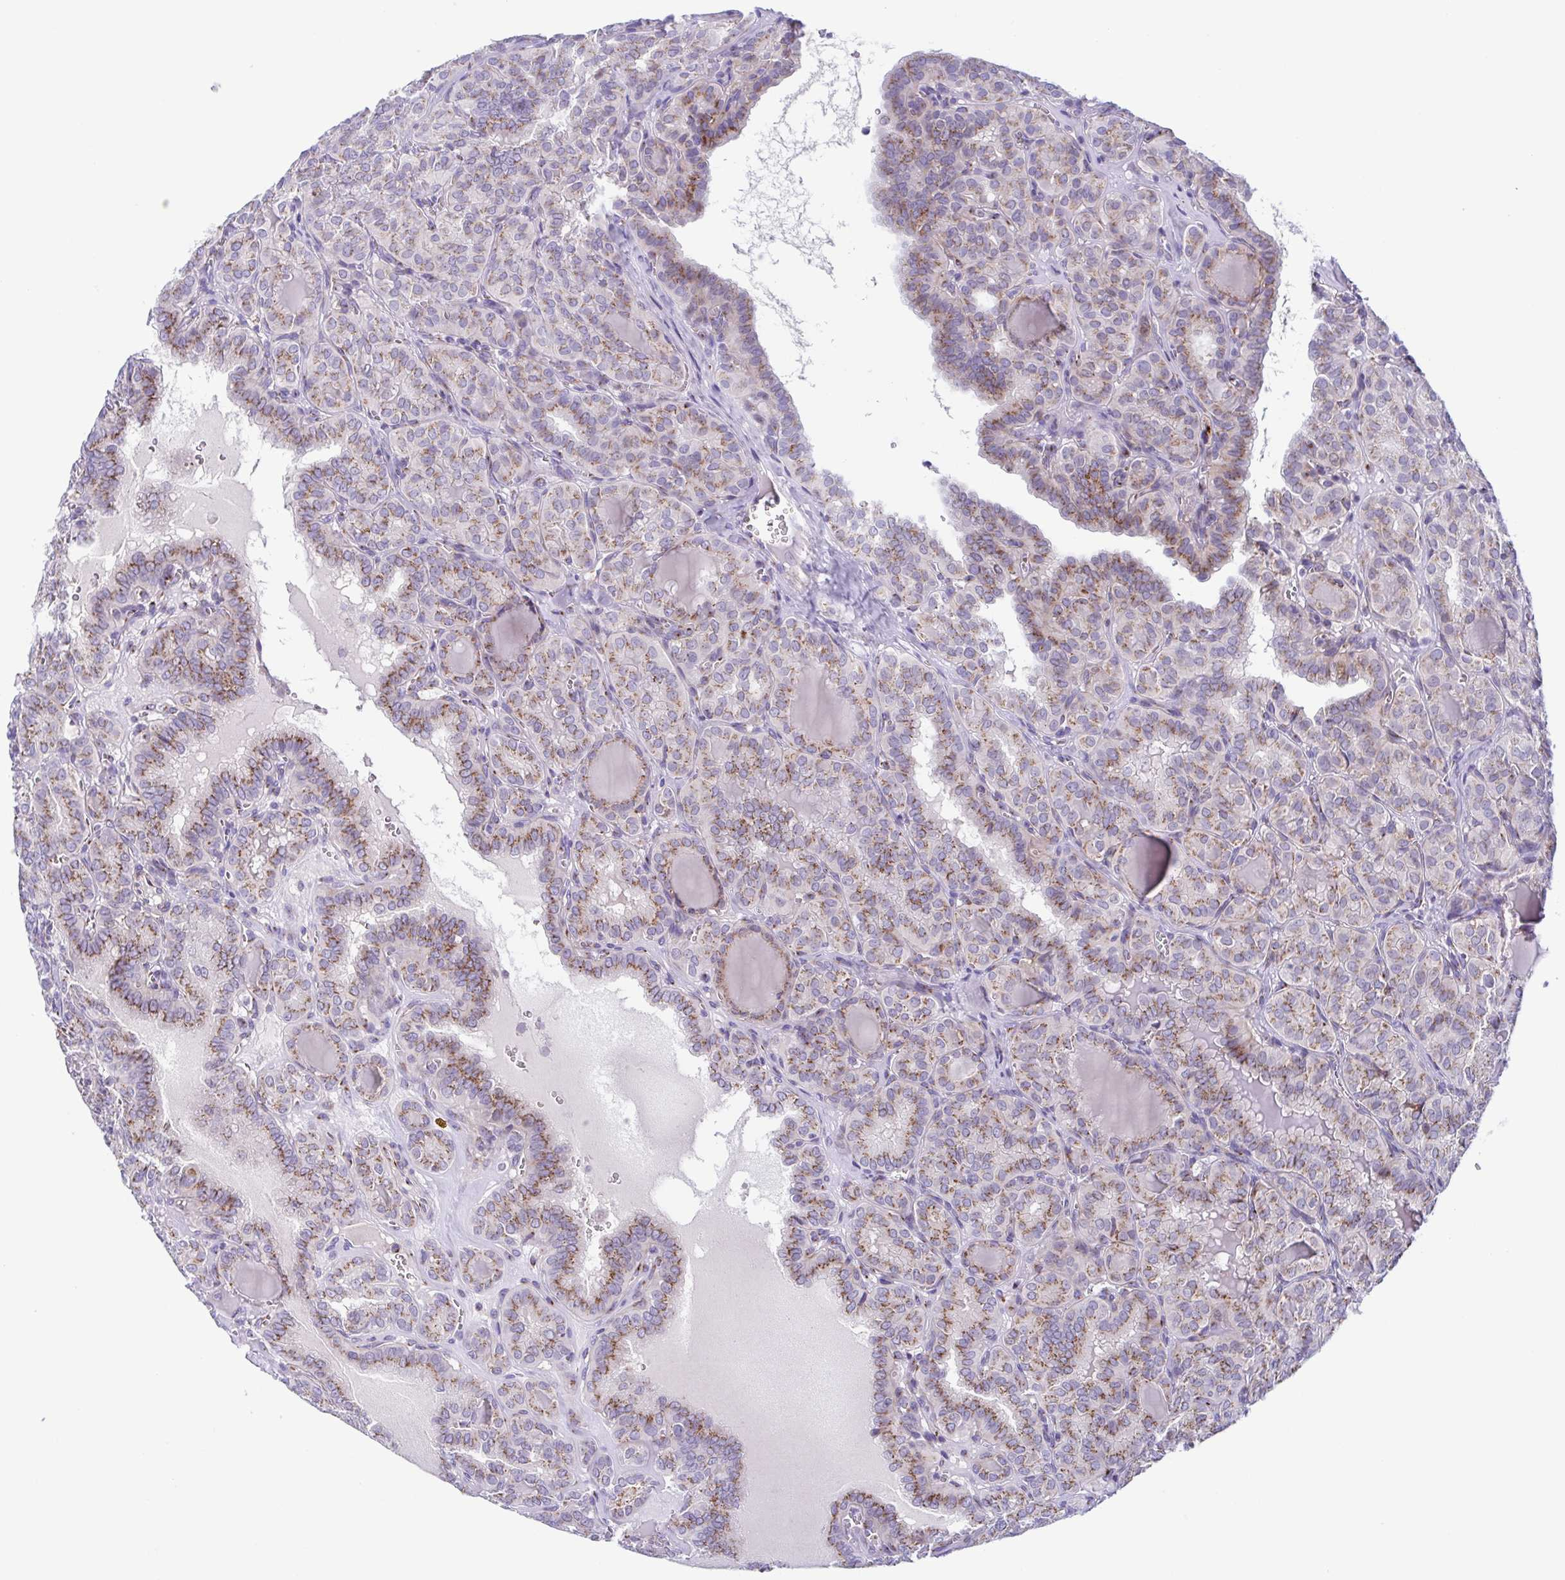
{"staining": {"intensity": "weak", "quantity": "25%-75%", "location": "cytoplasmic/membranous"}, "tissue": "thyroid cancer", "cell_type": "Tumor cells", "image_type": "cancer", "snomed": [{"axis": "morphology", "description": "Papillary adenocarcinoma, NOS"}, {"axis": "topography", "description": "Thyroid gland"}], "caption": "Human thyroid papillary adenocarcinoma stained with a brown dye shows weak cytoplasmic/membranous positive expression in about 25%-75% of tumor cells.", "gene": "COL17A1", "patient": {"sex": "female", "age": 41}}